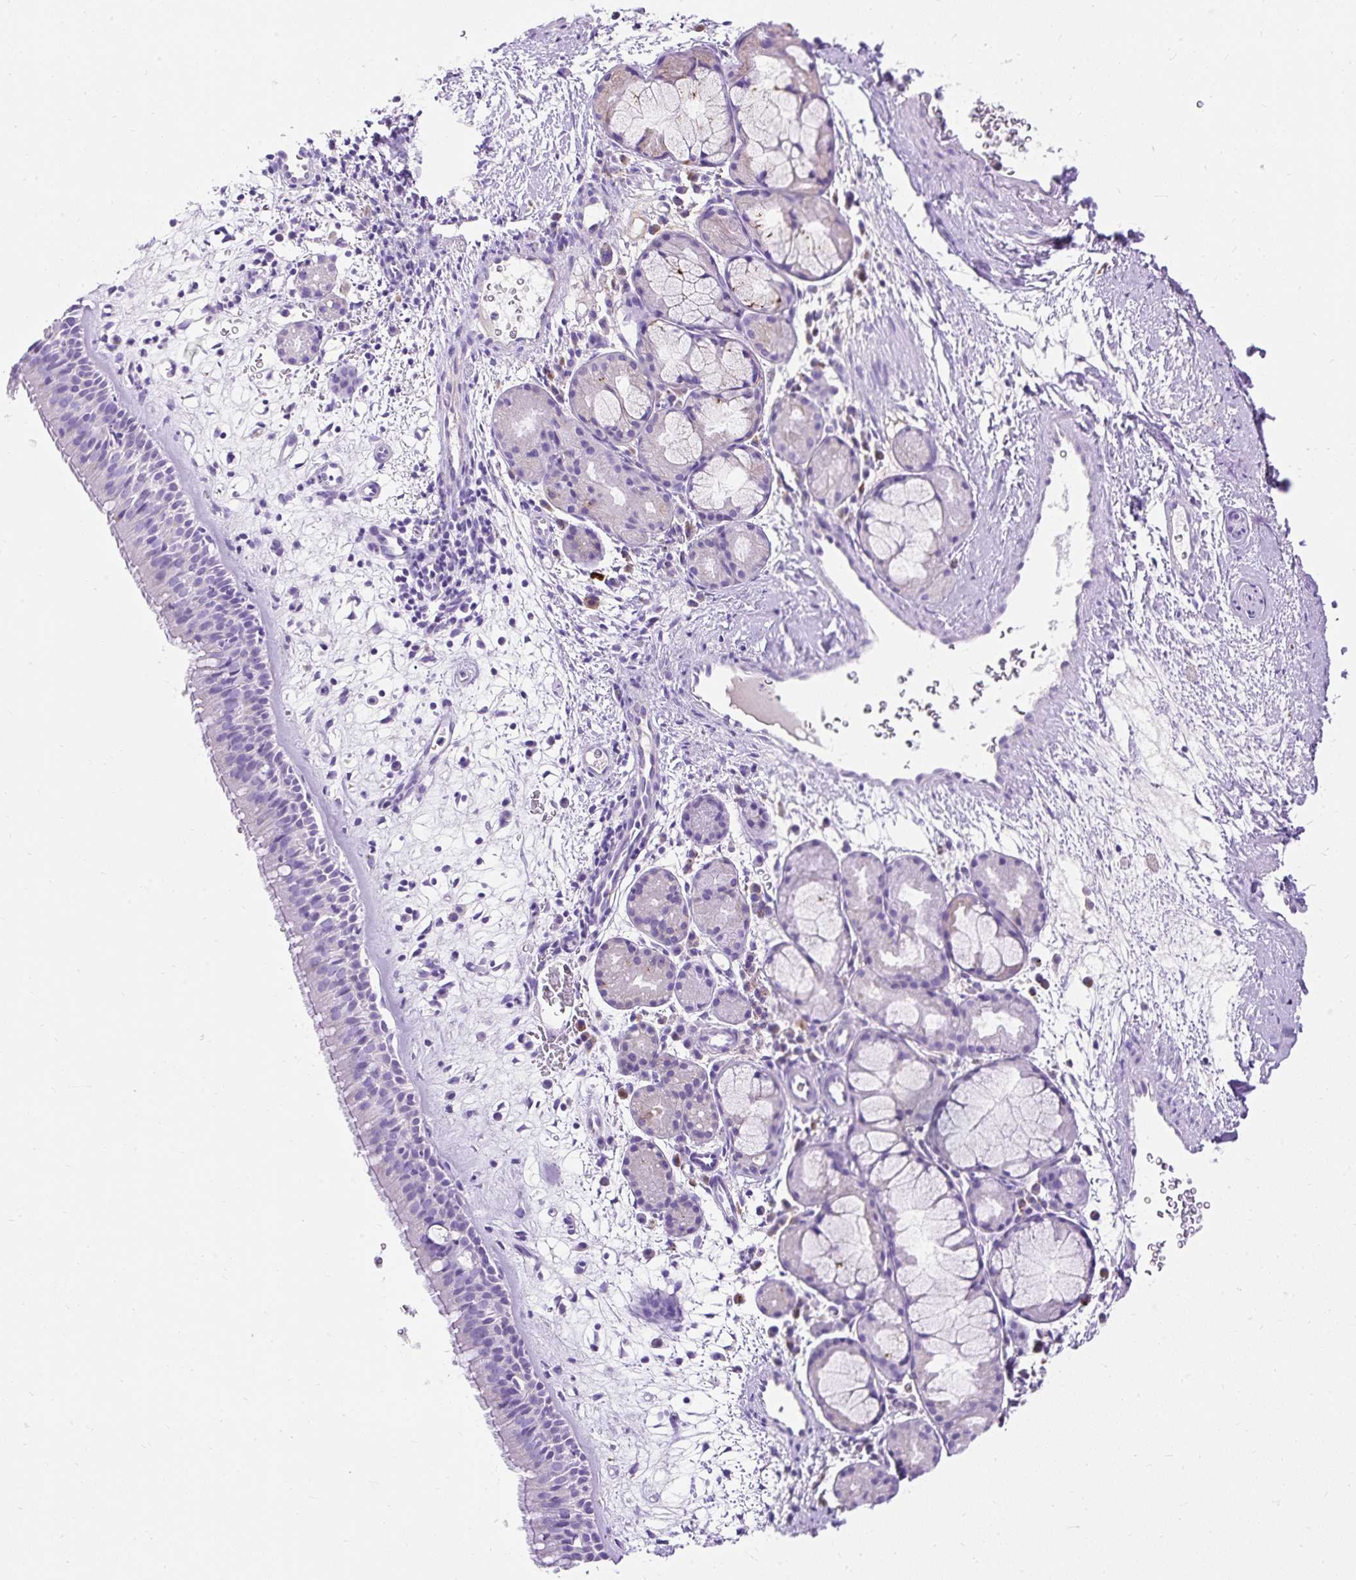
{"staining": {"intensity": "negative", "quantity": "none", "location": "none"}, "tissue": "nasopharynx", "cell_type": "Respiratory epithelial cells", "image_type": "normal", "snomed": [{"axis": "morphology", "description": "Normal tissue, NOS"}, {"axis": "topography", "description": "Nasopharynx"}], "caption": "Respiratory epithelial cells are negative for protein expression in normal human nasopharynx. (IHC, brightfield microscopy, high magnification).", "gene": "HEXB", "patient": {"sex": "male", "age": 65}}